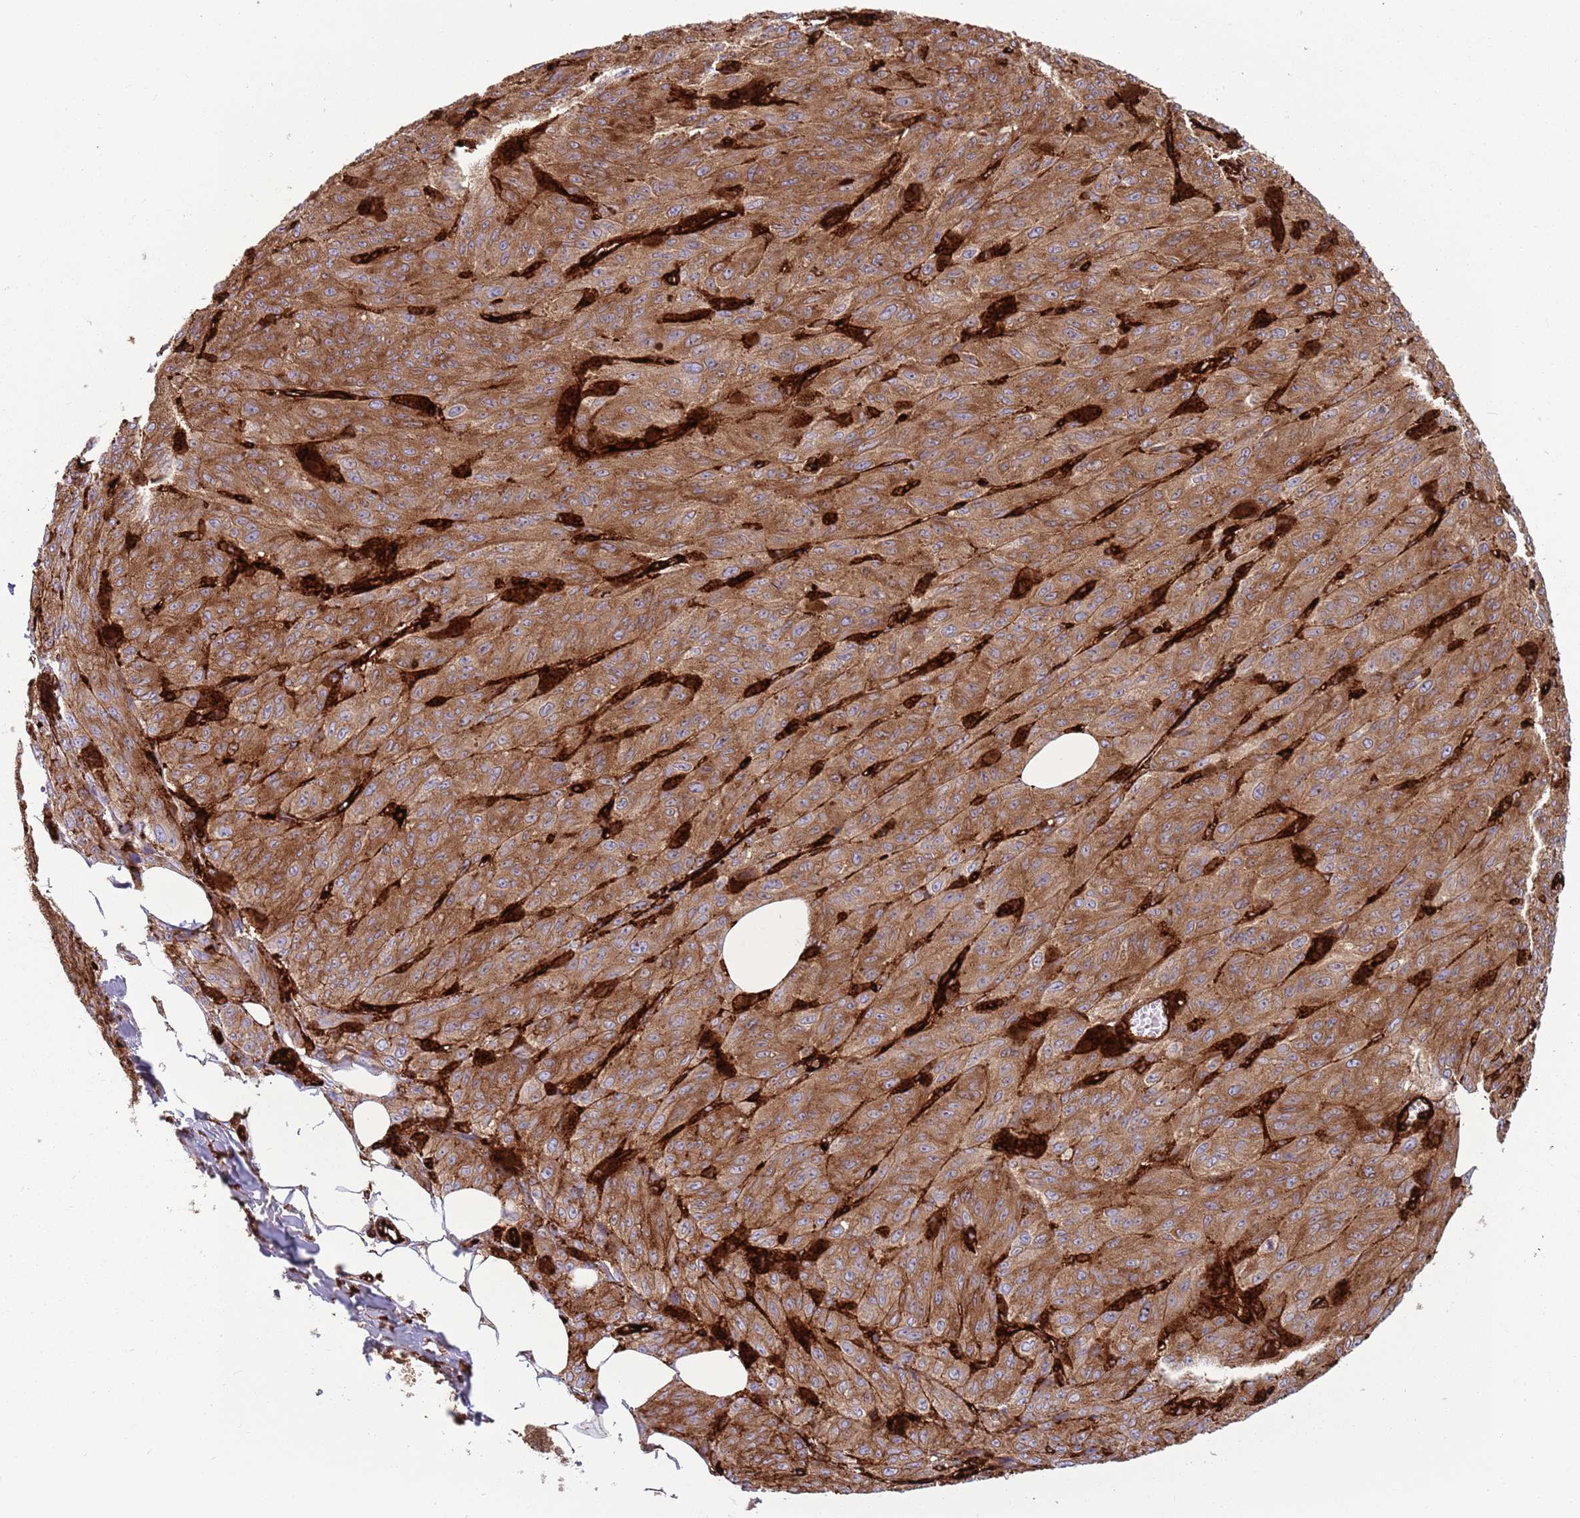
{"staining": {"intensity": "moderate", "quantity": ">75%", "location": "cytoplasmic/membranous"}, "tissue": "melanoma", "cell_type": "Tumor cells", "image_type": "cancer", "snomed": [{"axis": "morphology", "description": "Malignant melanoma, NOS"}, {"axis": "topography", "description": "Skin"}], "caption": "Melanoma stained with DAB (3,3'-diaminobenzidine) immunohistochemistry (IHC) shows medium levels of moderate cytoplasmic/membranous expression in about >75% of tumor cells.", "gene": "KBTBD7", "patient": {"sex": "female", "age": 52}}